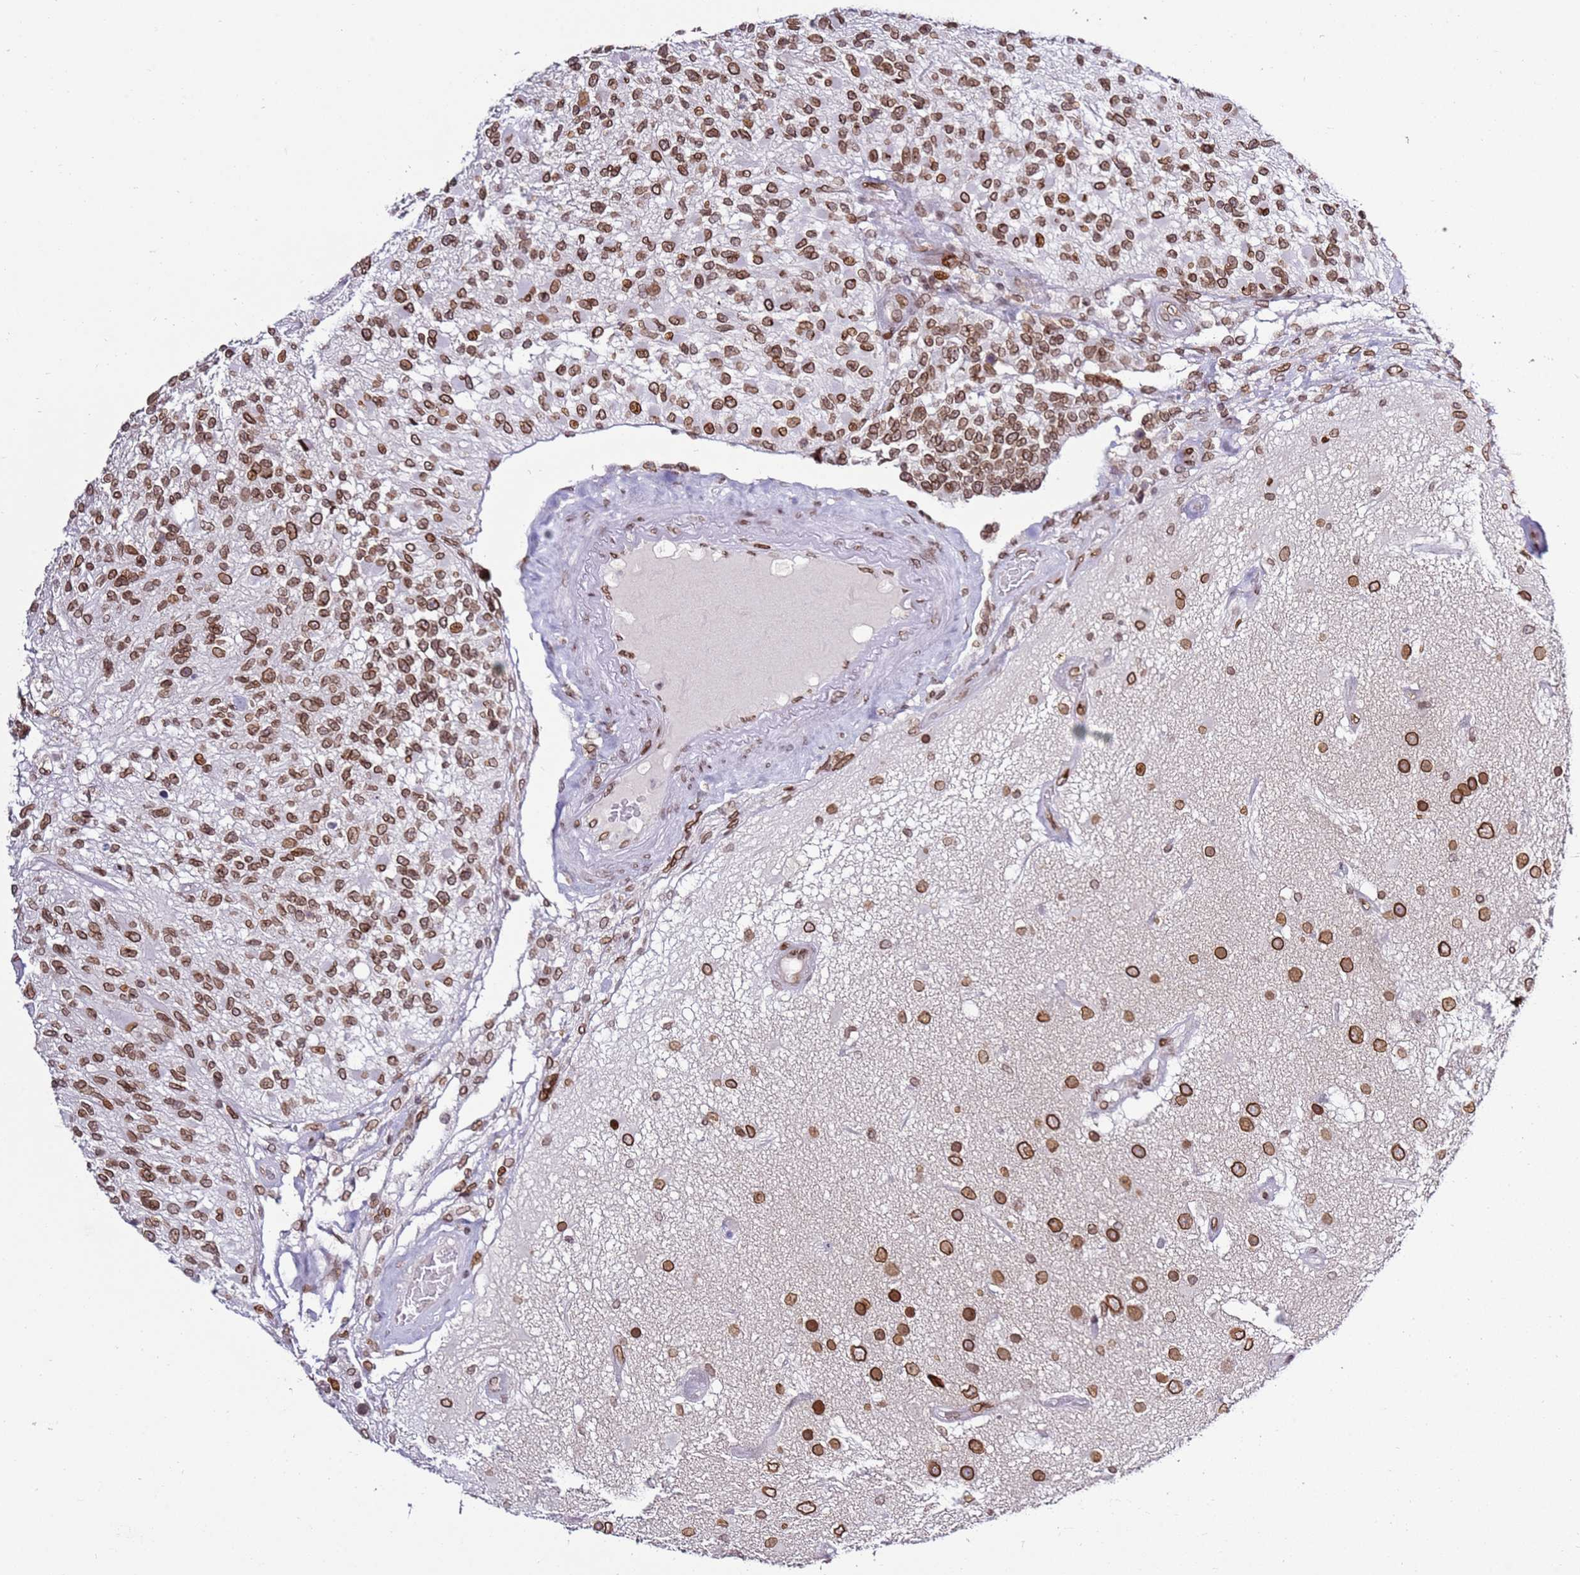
{"staining": {"intensity": "moderate", "quantity": ">75%", "location": "cytoplasmic/membranous,nuclear"}, "tissue": "glioma", "cell_type": "Tumor cells", "image_type": "cancer", "snomed": [{"axis": "morphology", "description": "Glioma, malignant, High grade"}, {"axis": "morphology", "description": "Glioblastoma, NOS"}, {"axis": "topography", "description": "Brain"}], "caption": "Immunohistochemical staining of human malignant high-grade glioma demonstrates medium levels of moderate cytoplasmic/membranous and nuclear positivity in approximately >75% of tumor cells. (DAB IHC with brightfield microscopy, high magnification).", "gene": "POU6F1", "patient": {"sex": "male", "age": 60}}